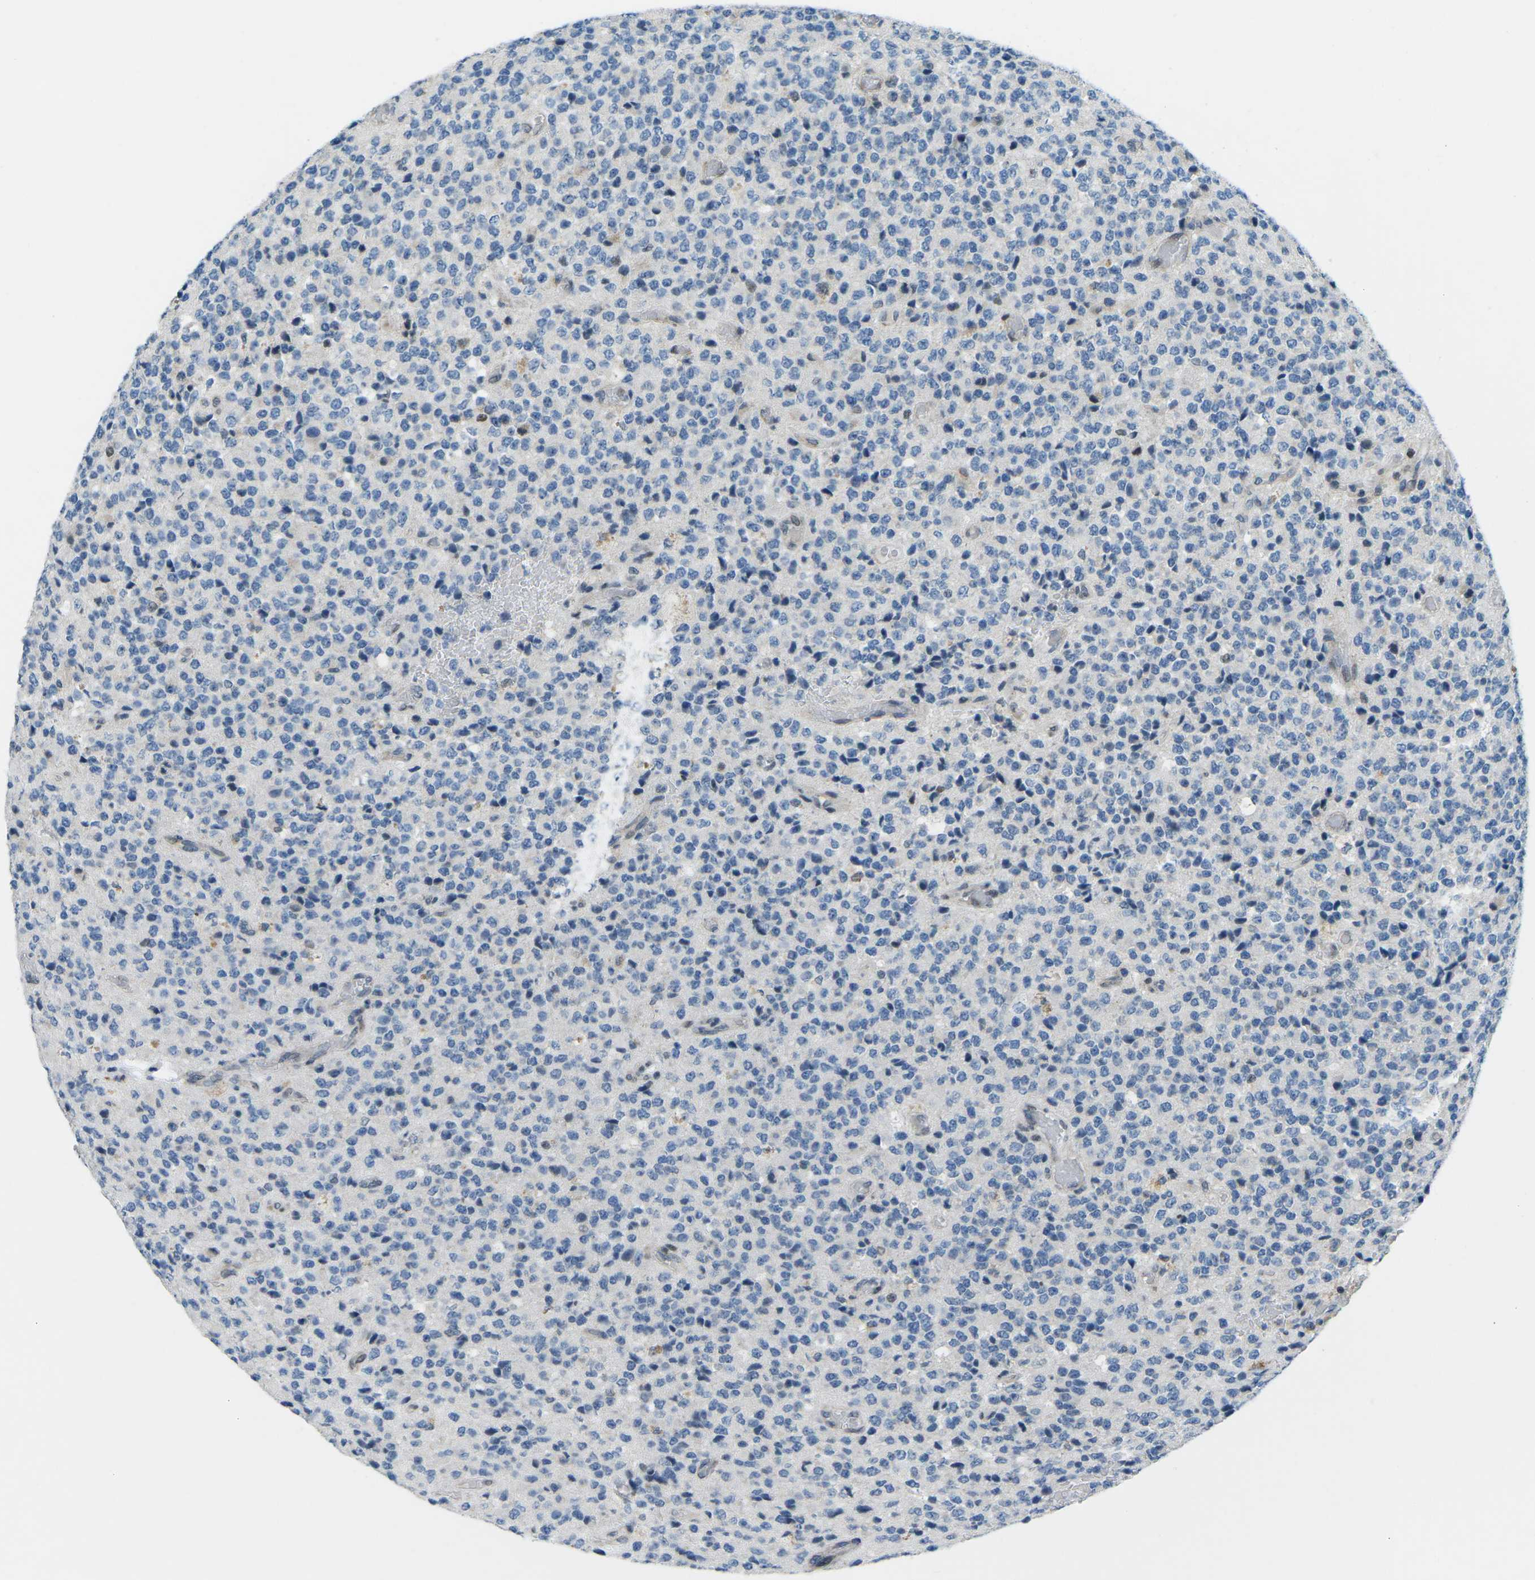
{"staining": {"intensity": "negative", "quantity": "none", "location": "none"}, "tissue": "glioma", "cell_type": "Tumor cells", "image_type": "cancer", "snomed": [{"axis": "morphology", "description": "Glioma, malignant, High grade"}, {"axis": "topography", "description": "pancreas cauda"}], "caption": "The immunohistochemistry (IHC) histopathology image has no significant expression in tumor cells of malignant glioma (high-grade) tissue.", "gene": "MBNL1", "patient": {"sex": "male", "age": 60}}